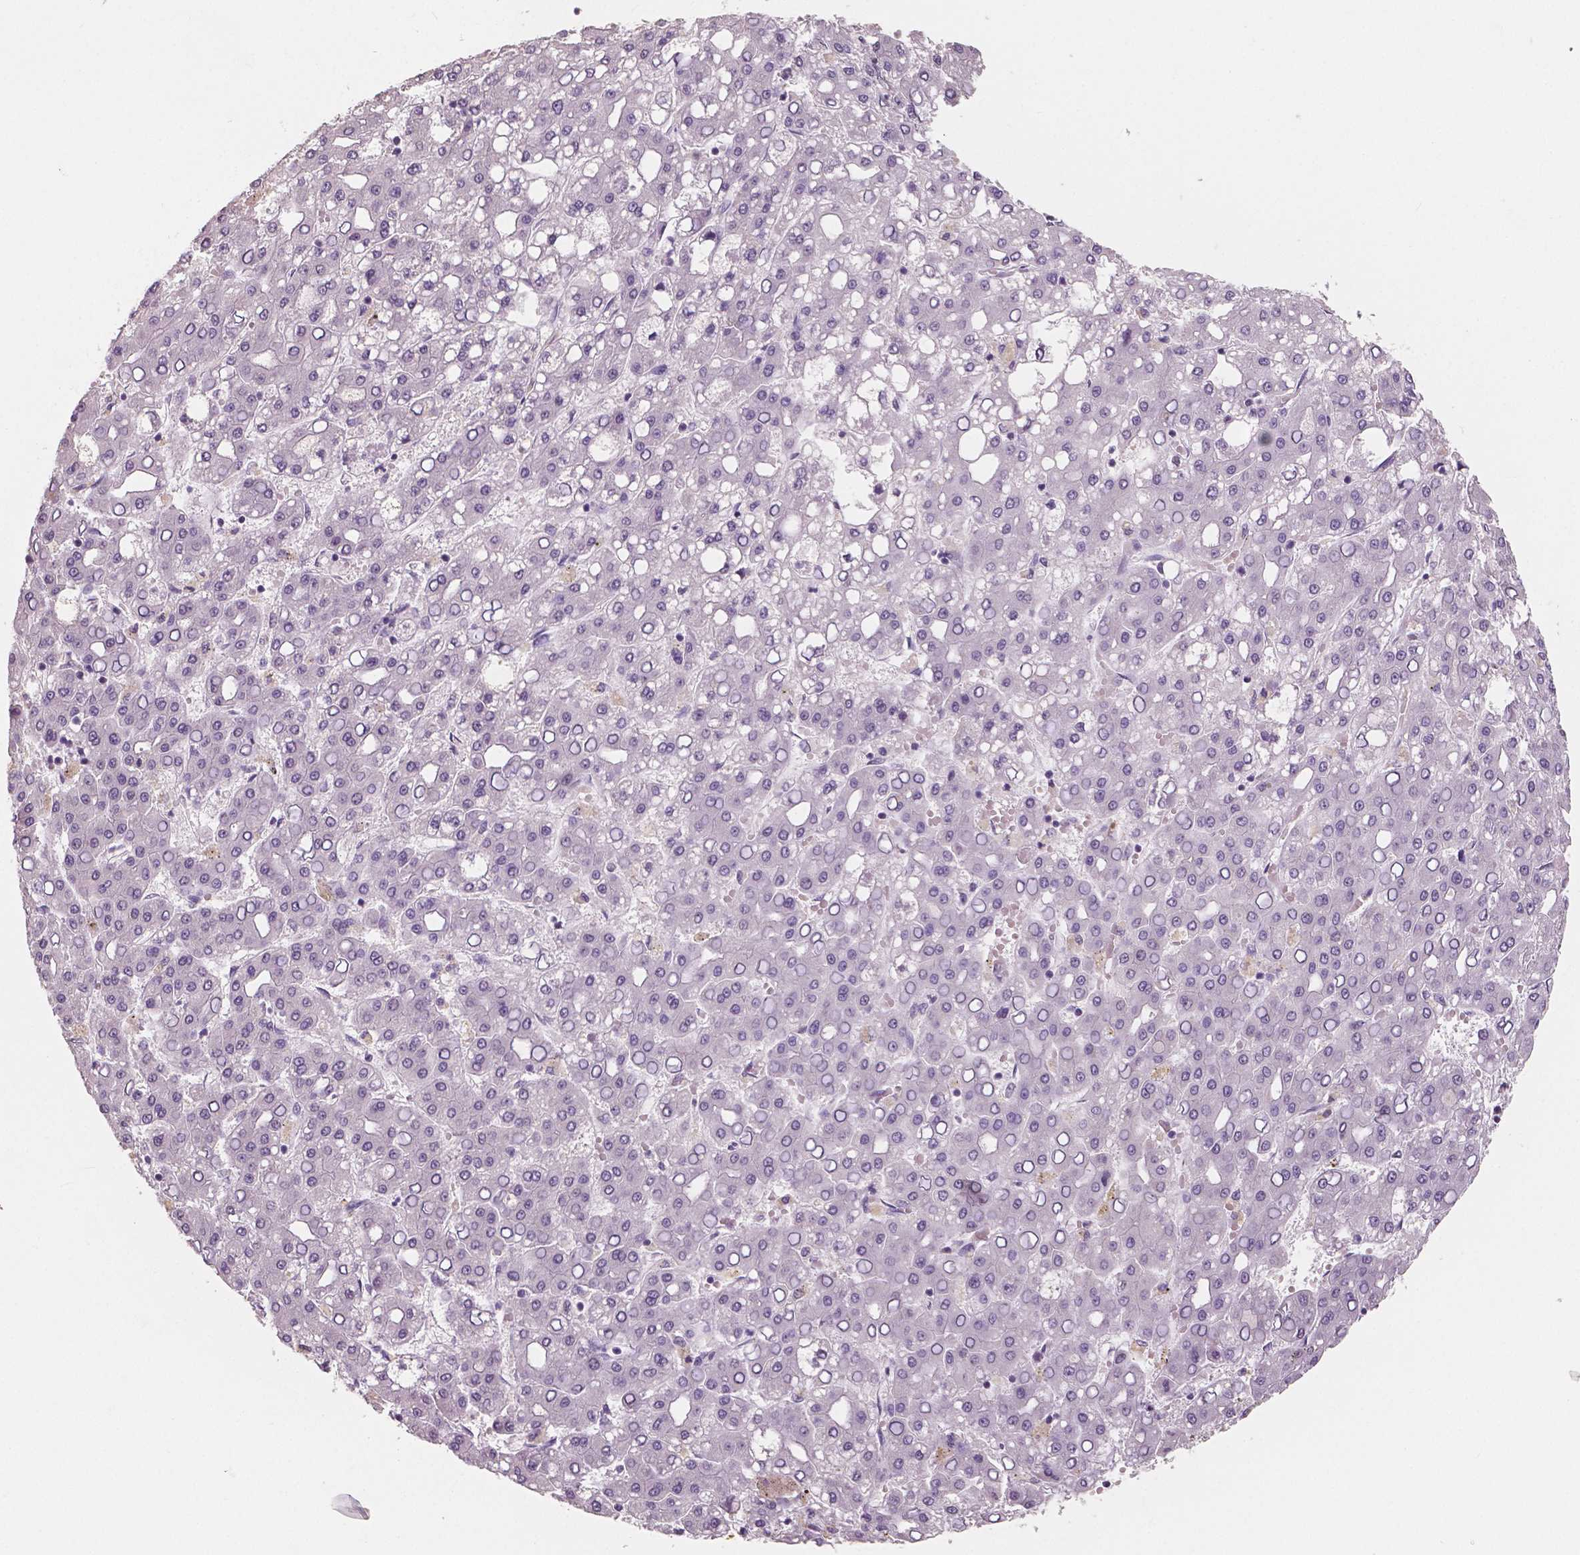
{"staining": {"intensity": "negative", "quantity": "none", "location": "none"}, "tissue": "liver cancer", "cell_type": "Tumor cells", "image_type": "cancer", "snomed": [{"axis": "morphology", "description": "Carcinoma, Hepatocellular, NOS"}, {"axis": "topography", "description": "Liver"}], "caption": "Immunohistochemical staining of liver cancer shows no significant positivity in tumor cells. (DAB (3,3'-diaminobenzidine) immunohistochemistry (IHC) visualized using brightfield microscopy, high magnification).", "gene": "NECAB1", "patient": {"sex": "male", "age": 65}}